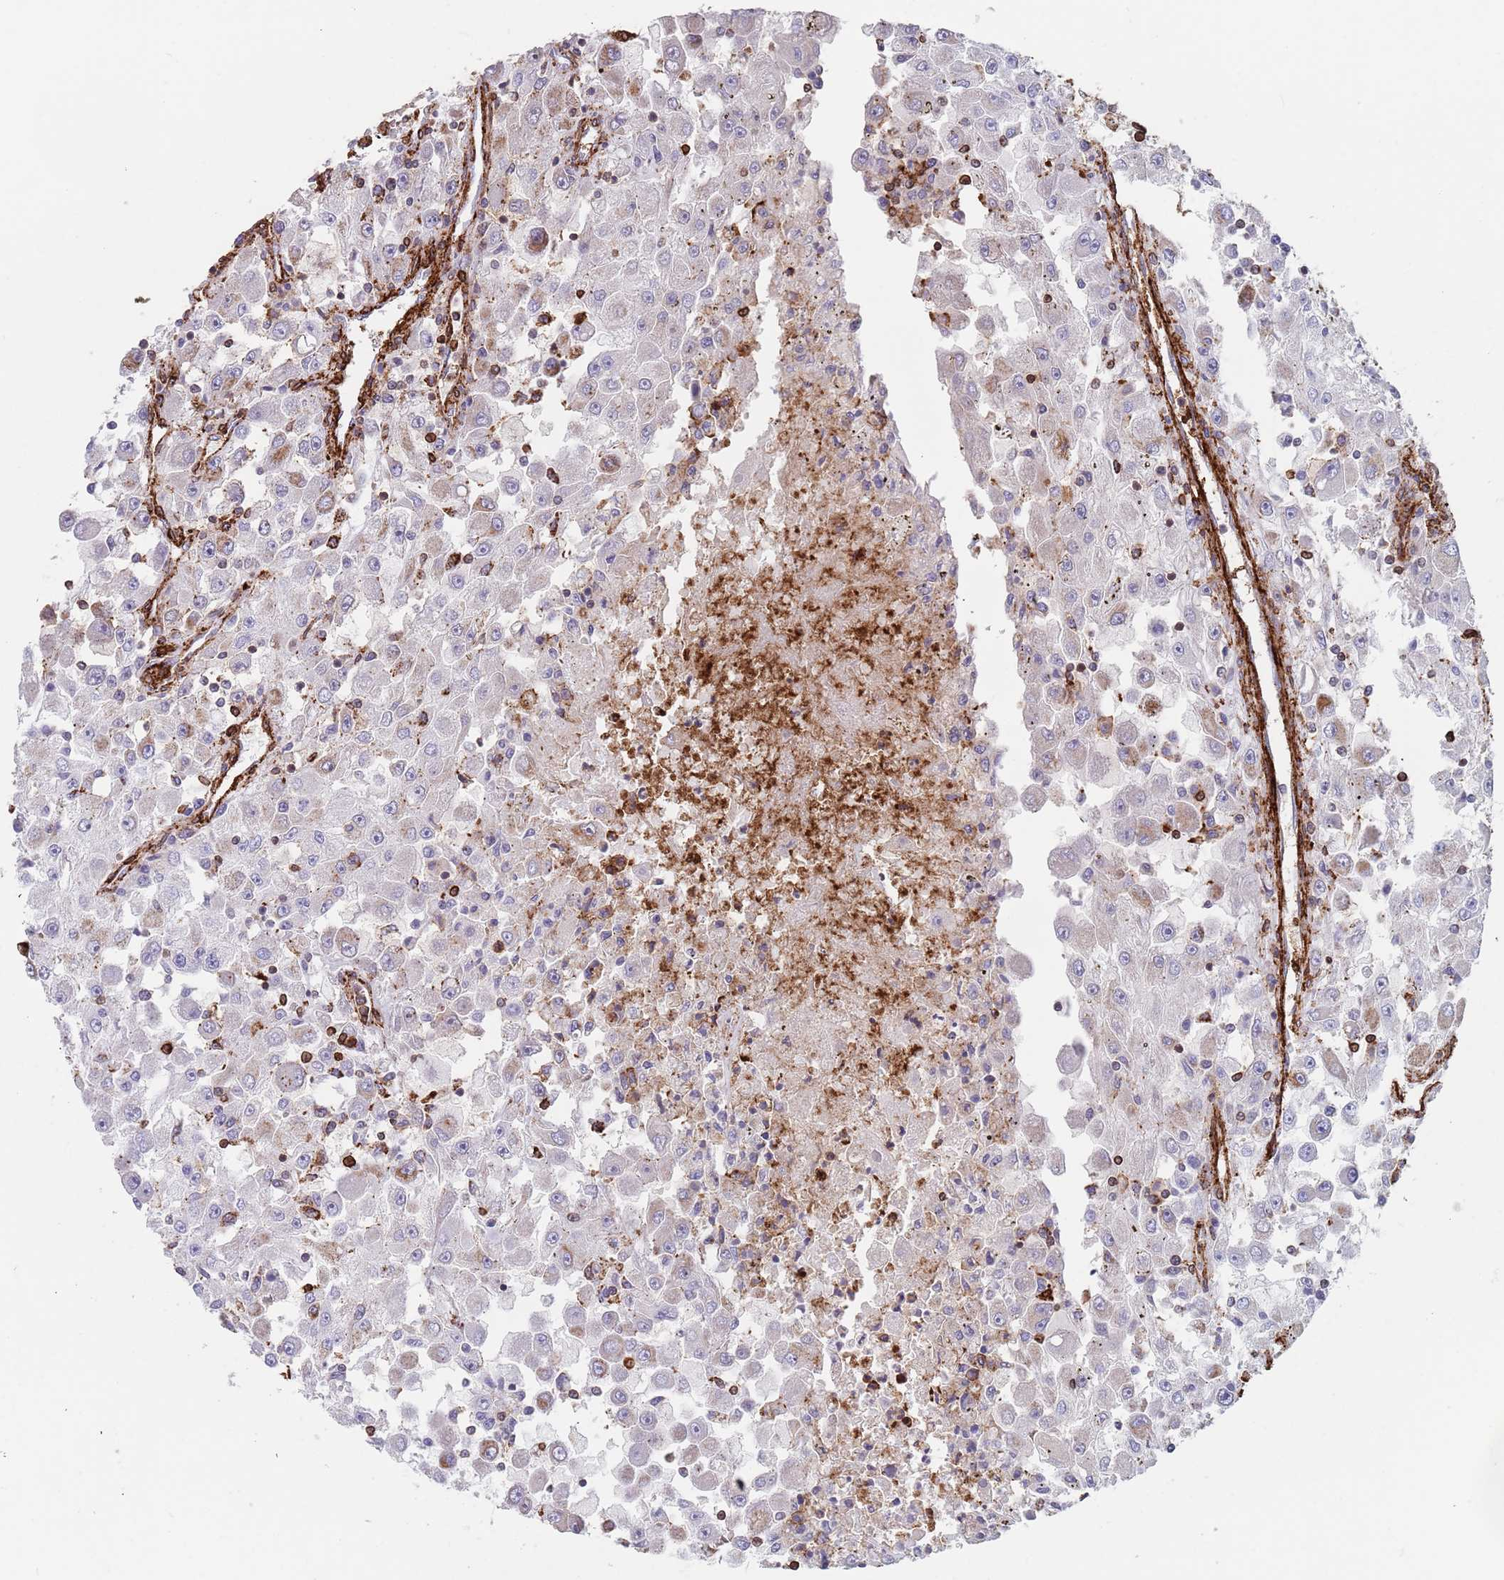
{"staining": {"intensity": "negative", "quantity": "none", "location": "none"}, "tissue": "renal cancer", "cell_type": "Tumor cells", "image_type": "cancer", "snomed": [{"axis": "morphology", "description": "Adenocarcinoma, NOS"}, {"axis": "topography", "description": "Kidney"}], "caption": "An immunohistochemistry image of renal adenocarcinoma is shown. There is no staining in tumor cells of renal adenocarcinoma. The staining was performed using DAB (3,3'-diaminobenzidine) to visualize the protein expression in brown, while the nuclei were stained in blue with hematoxylin (Magnification: 20x).", "gene": "RNF144A", "patient": {"sex": "female", "age": 67}}